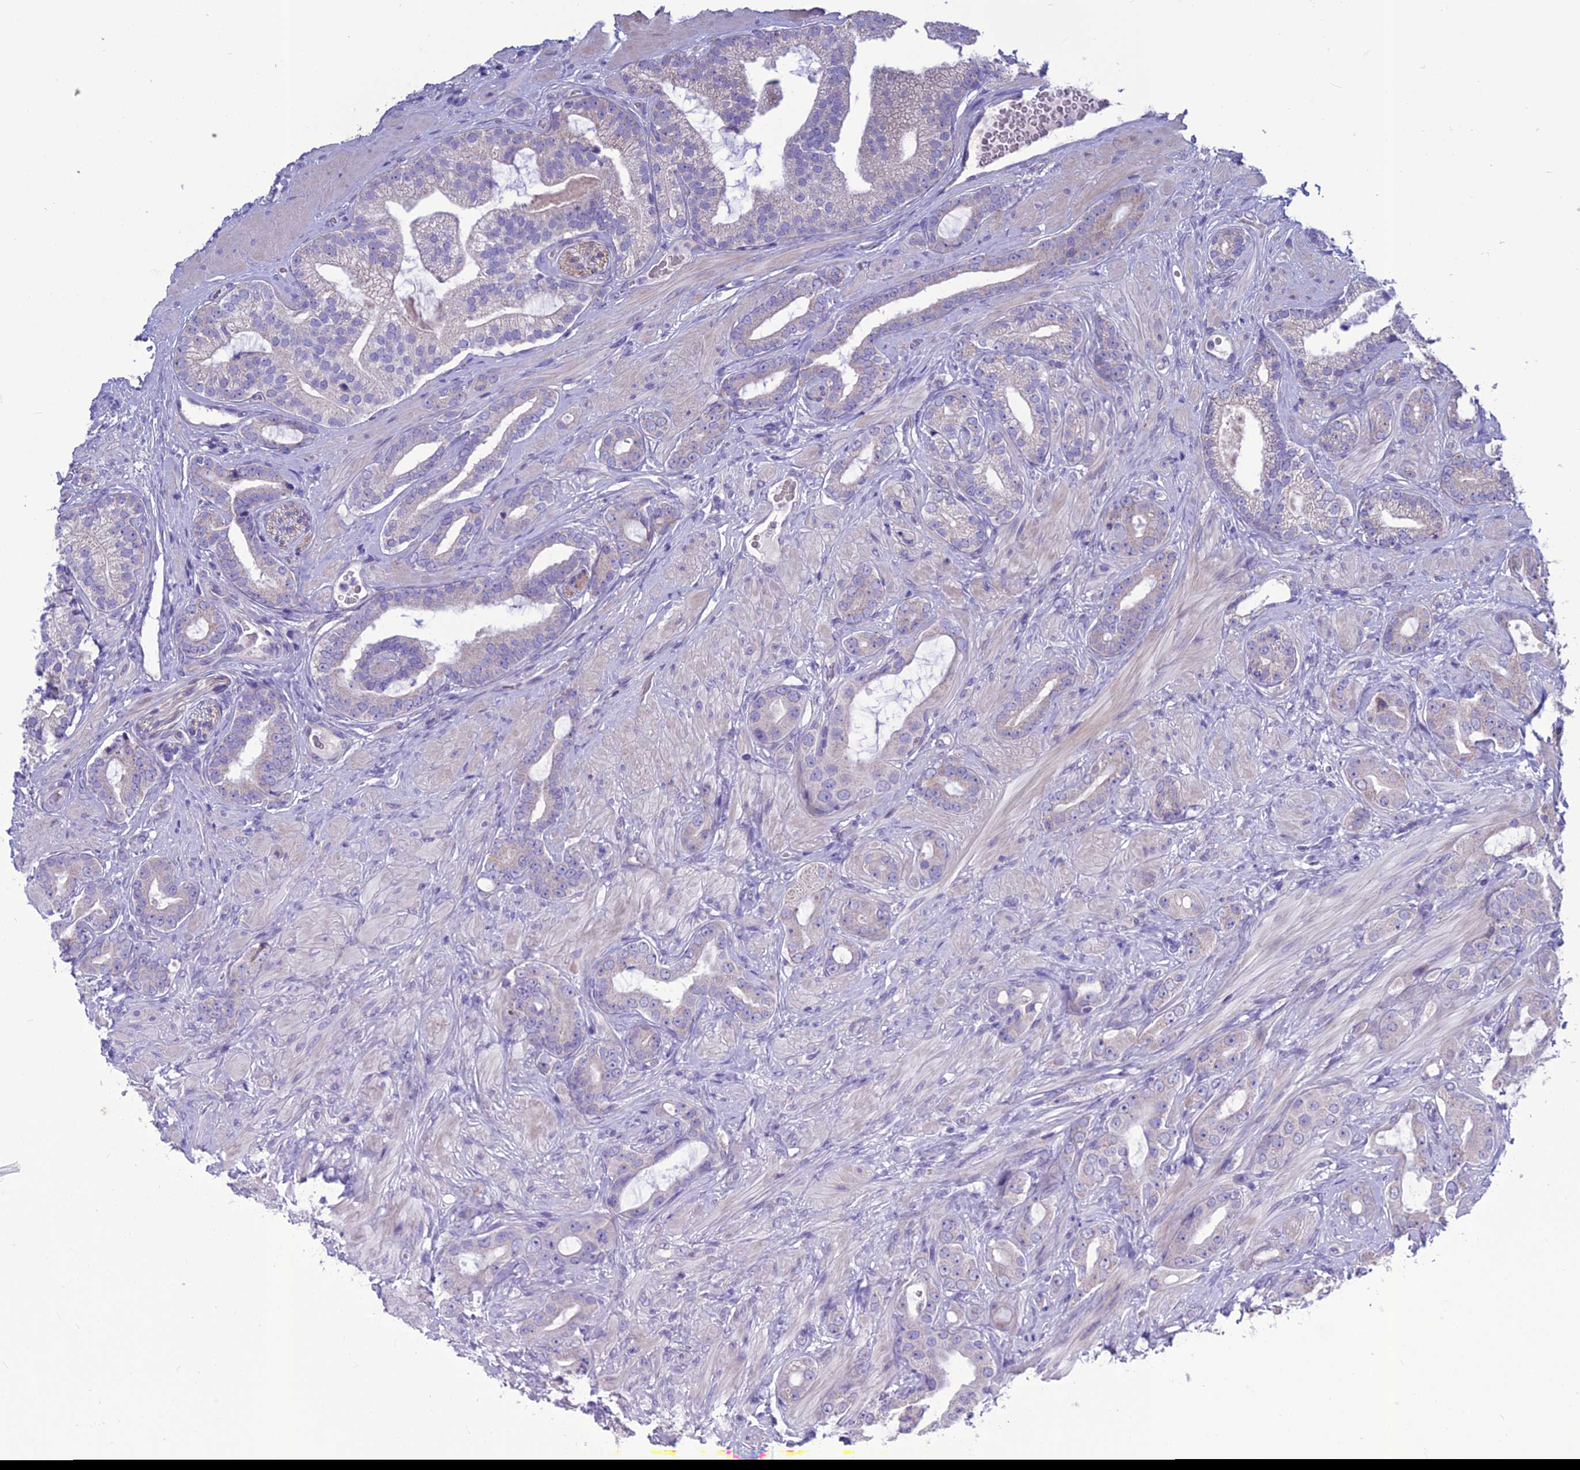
{"staining": {"intensity": "negative", "quantity": "none", "location": "none"}, "tissue": "prostate cancer", "cell_type": "Tumor cells", "image_type": "cancer", "snomed": [{"axis": "morphology", "description": "Adenocarcinoma, Low grade"}, {"axis": "topography", "description": "Prostate"}], "caption": "Immunohistochemical staining of human prostate adenocarcinoma (low-grade) demonstrates no significant positivity in tumor cells.", "gene": "BHMT2", "patient": {"sex": "male", "age": 57}}